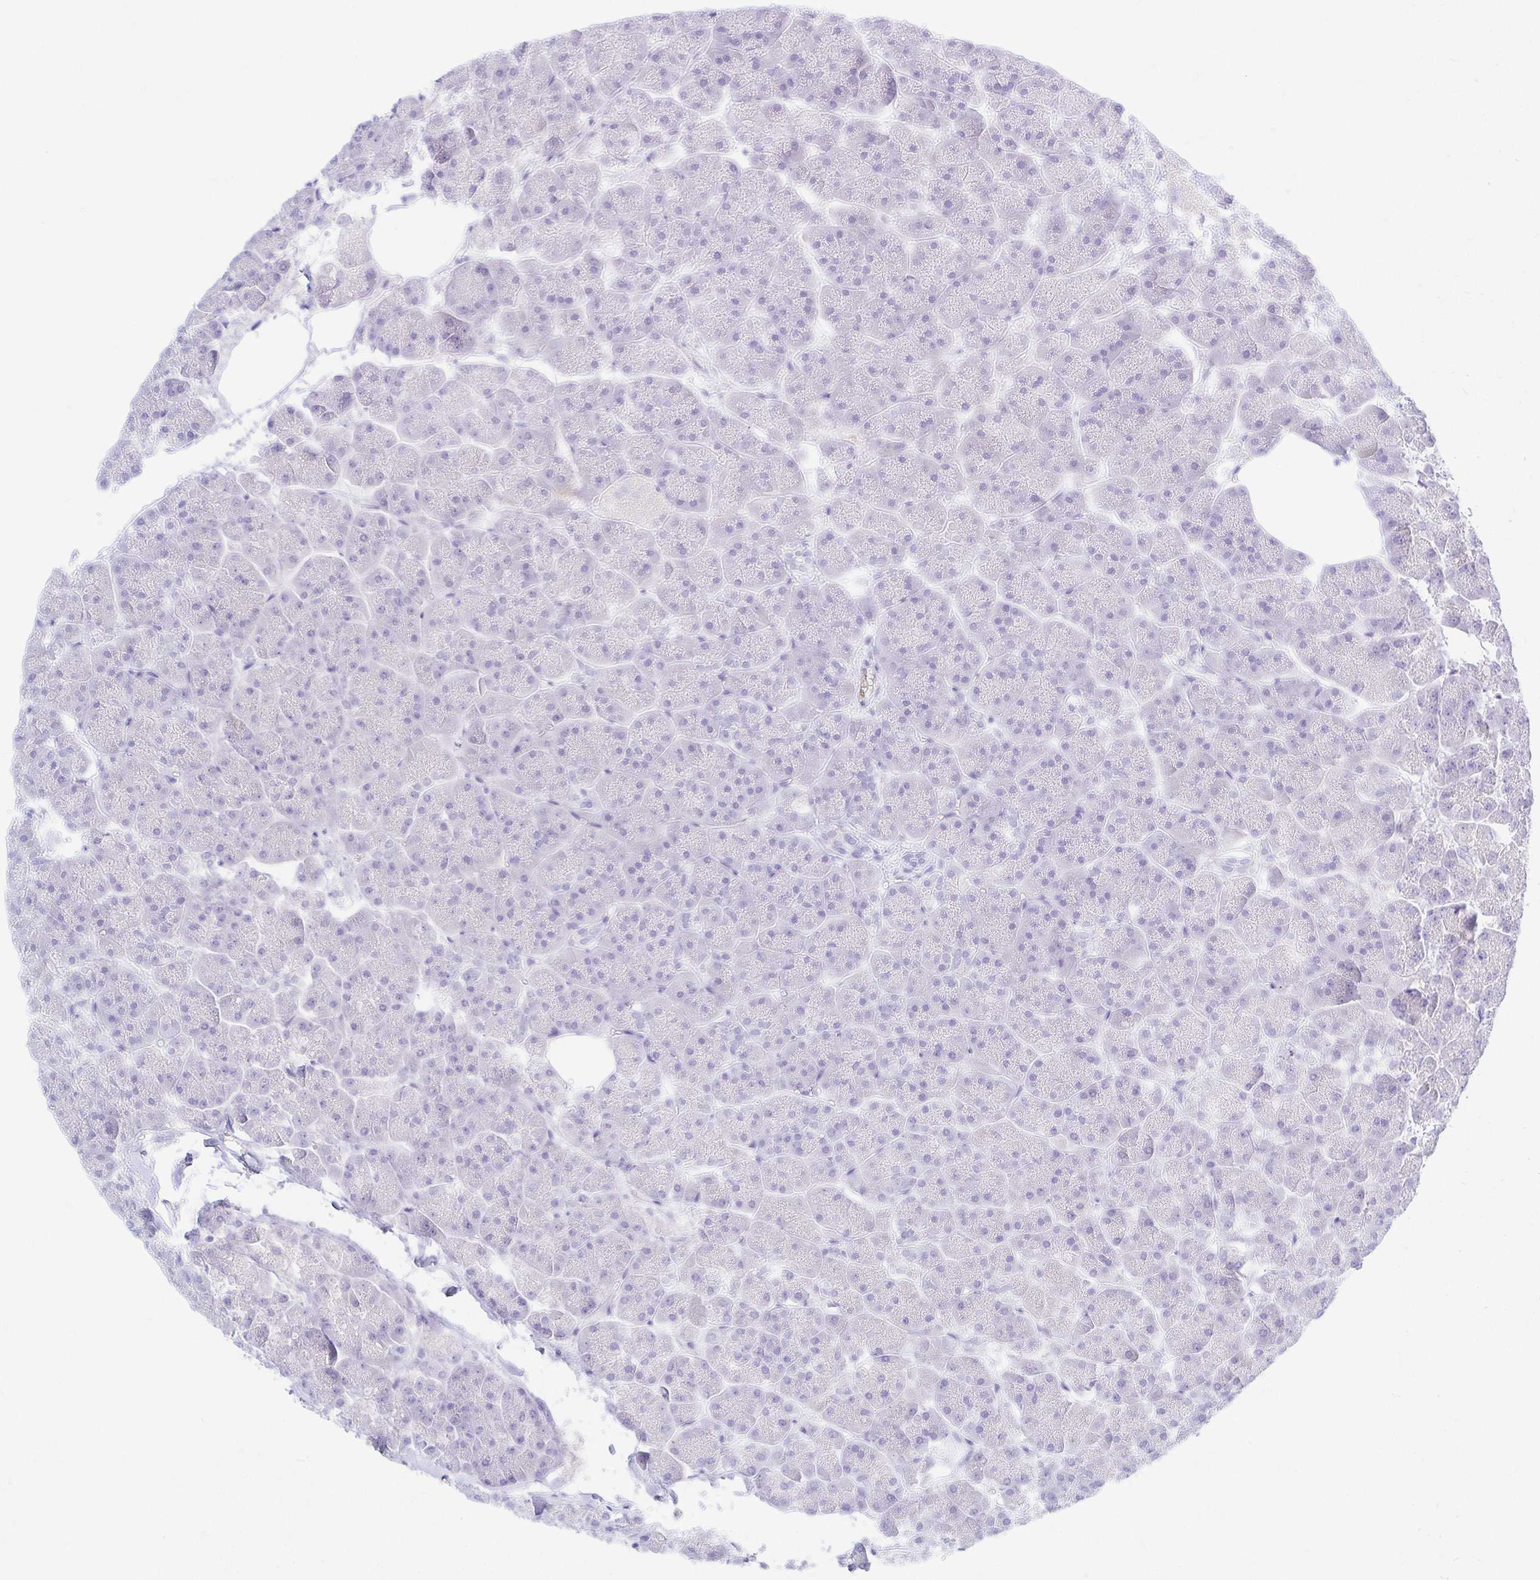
{"staining": {"intensity": "negative", "quantity": "none", "location": "none"}, "tissue": "pancreas", "cell_type": "Exocrine glandular cells", "image_type": "normal", "snomed": [{"axis": "morphology", "description": "Normal tissue, NOS"}, {"axis": "topography", "description": "Pancreas"}, {"axis": "topography", "description": "Peripheral nerve tissue"}], "caption": "A histopathology image of pancreas stained for a protein reveals no brown staining in exocrine glandular cells.", "gene": "NR2E1", "patient": {"sex": "male", "age": 54}}